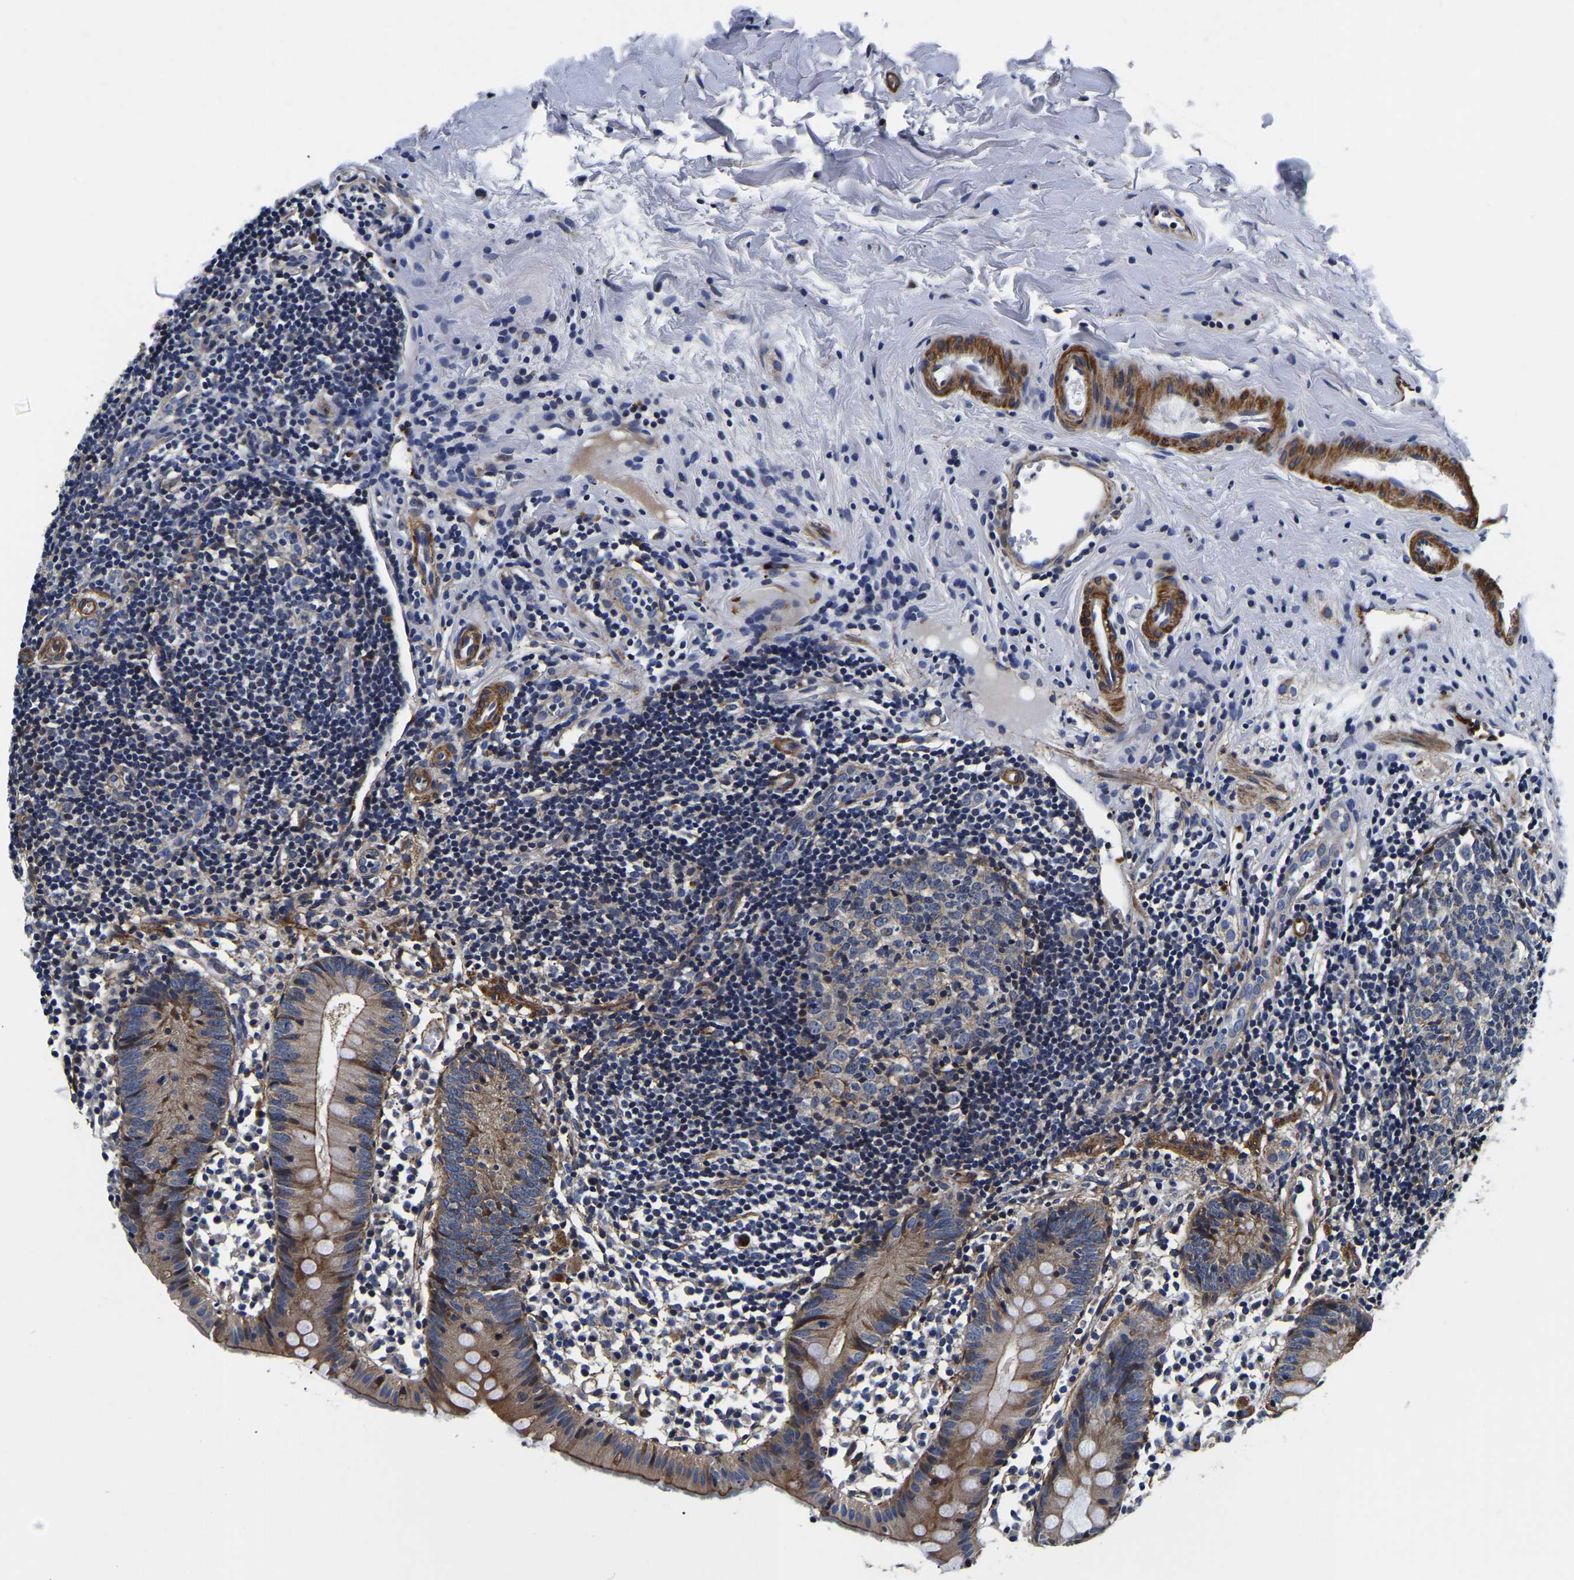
{"staining": {"intensity": "moderate", "quantity": ">75%", "location": "cytoplasmic/membranous"}, "tissue": "appendix", "cell_type": "Glandular cells", "image_type": "normal", "snomed": [{"axis": "morphology", "description": "Normal tissue, NOS"}, {"axis": "topography", "description": "Appendix"}], "caption": "The photomicrograph reveals staining of benign appendix, revealing moderate cytoplasmic/membranous protein staining (brown color) within glandular cells.", "gene": "KCTD17", "patient": {"sex": "female", "age": 20}}